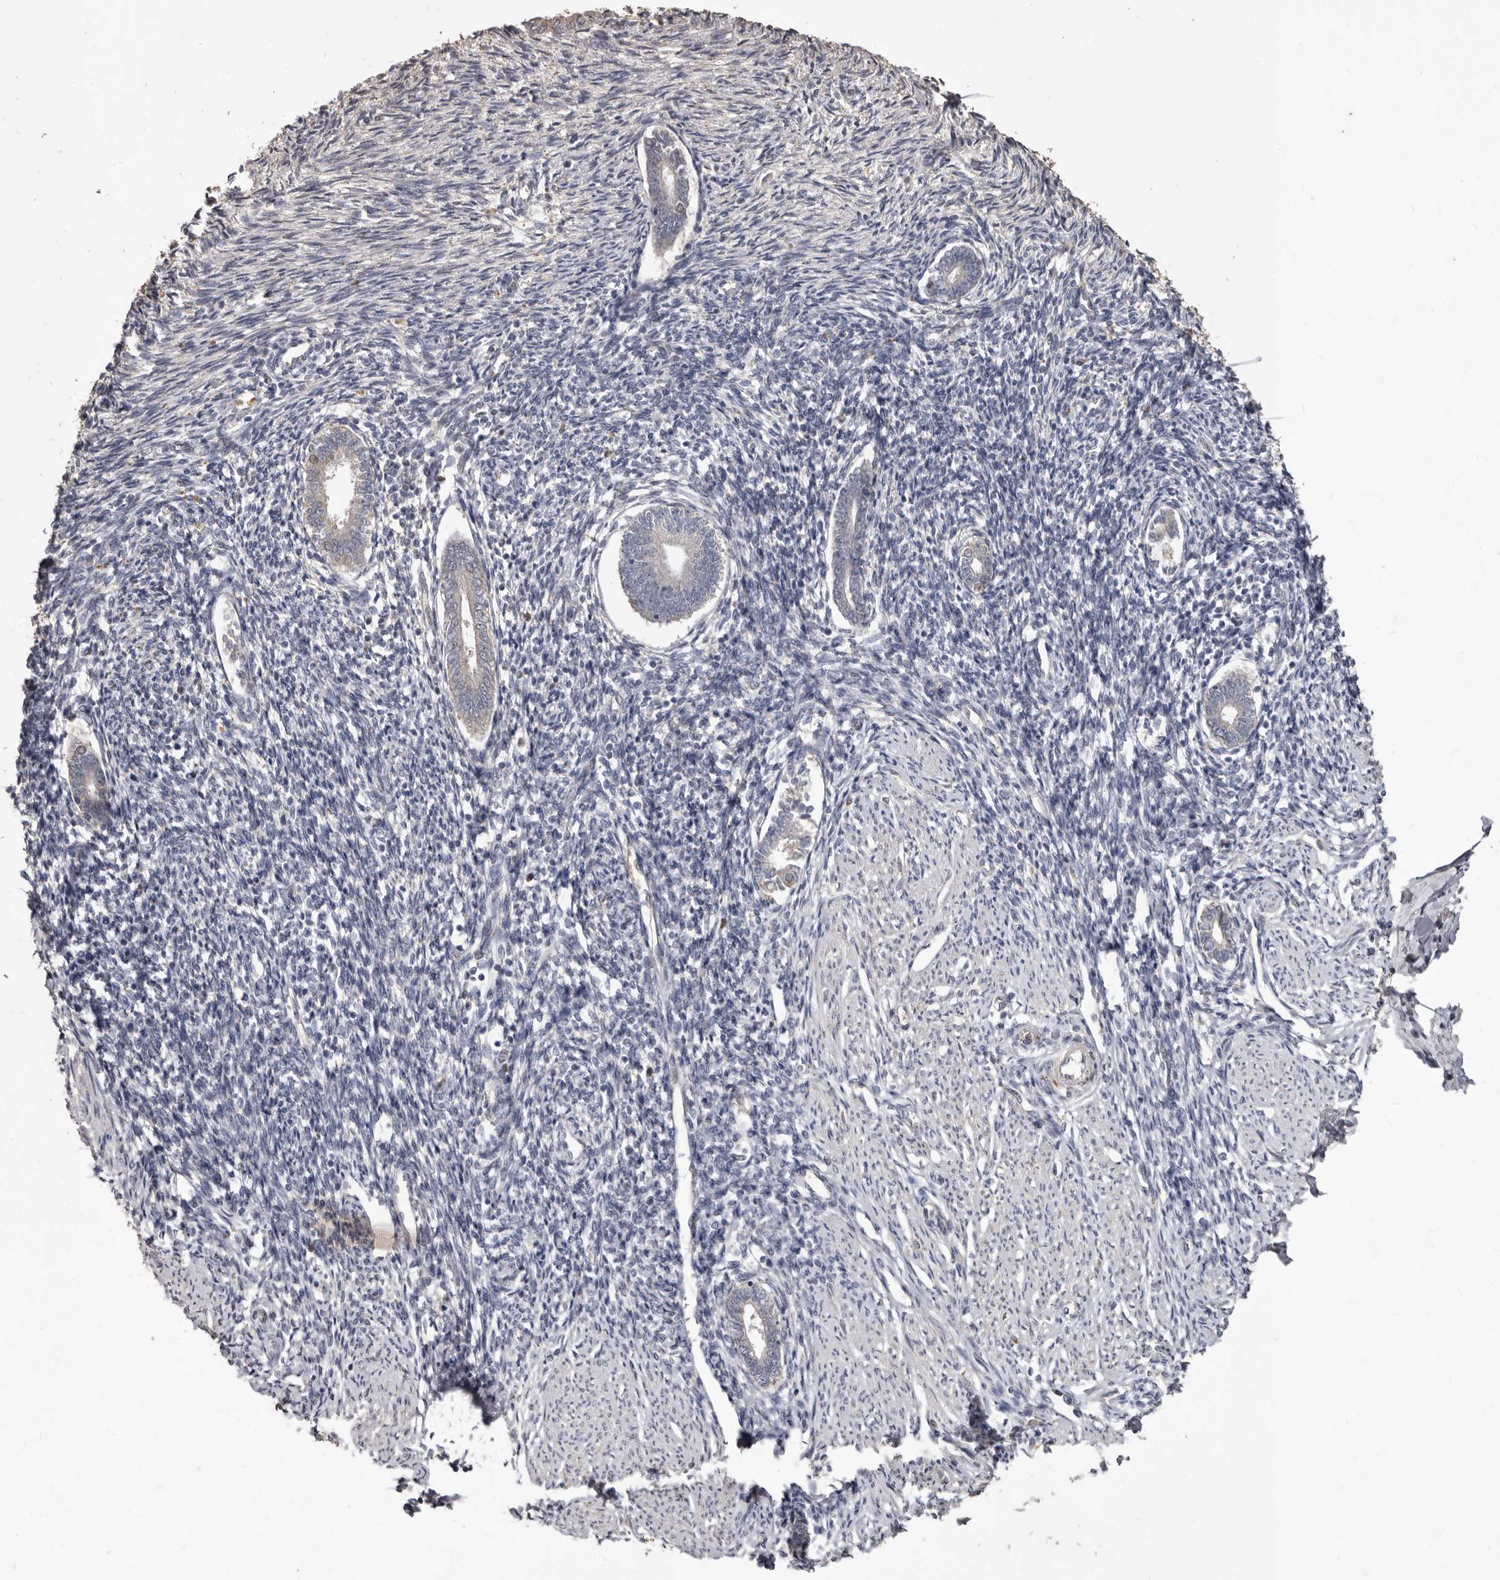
{"staining": {"intensity": "negative", "quantity": "none", "location": "none"}, "tissue": "endometrium", "cell_type": "Cells in endometrial stroma", "image_type": "normal", "snomed": [{"axis": "morphology", "description": "Normal tissue, NOS"}, {"axis": "topography", "description": "Endometrium"}], "caption": "The image demonstrates no significant positivity in cells in endometrial stroma of endometrium.", "gene": "ACLY", "patient": {"sex": "female", "age": 56}}